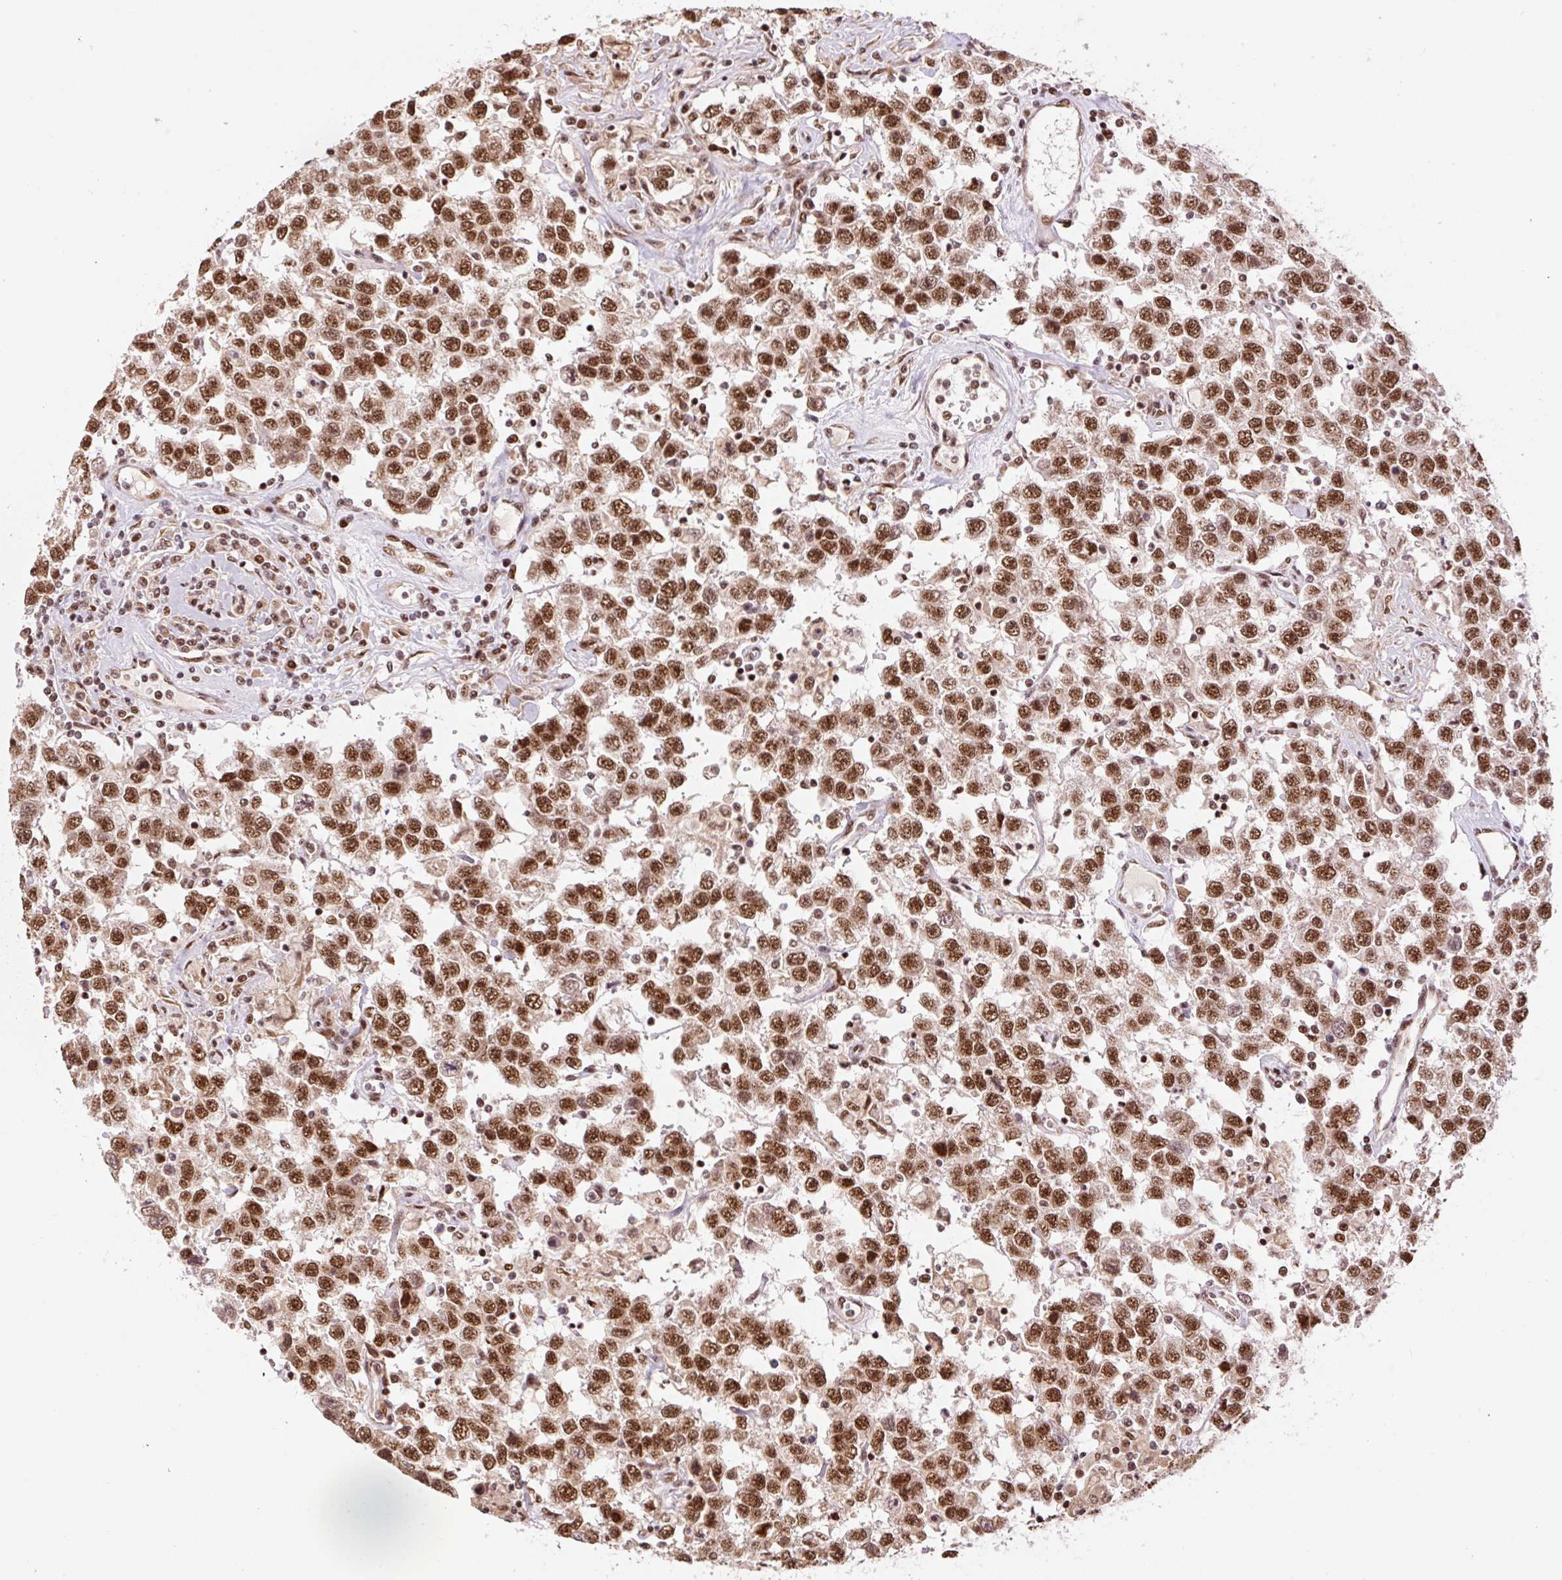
{"staining": {"intensity": "strong", "quantity": ">75%", "location": "nuclear"}, "tissue": "testis cancer", "cell_type": "Tumor cells", "image_type": "cancer", "snomed": [{"axis": "morphology", "description": "Seminoma, NOS"}, {"axis": "topography", "description": "Testis"}], "caption": "Brown immunohistochemical staining in human testis cancer demonstrates strong nuclear expression in about >75% of tumor cells.", "gene": "INTS8", "patient": {"sex": "male", "age": 41}}